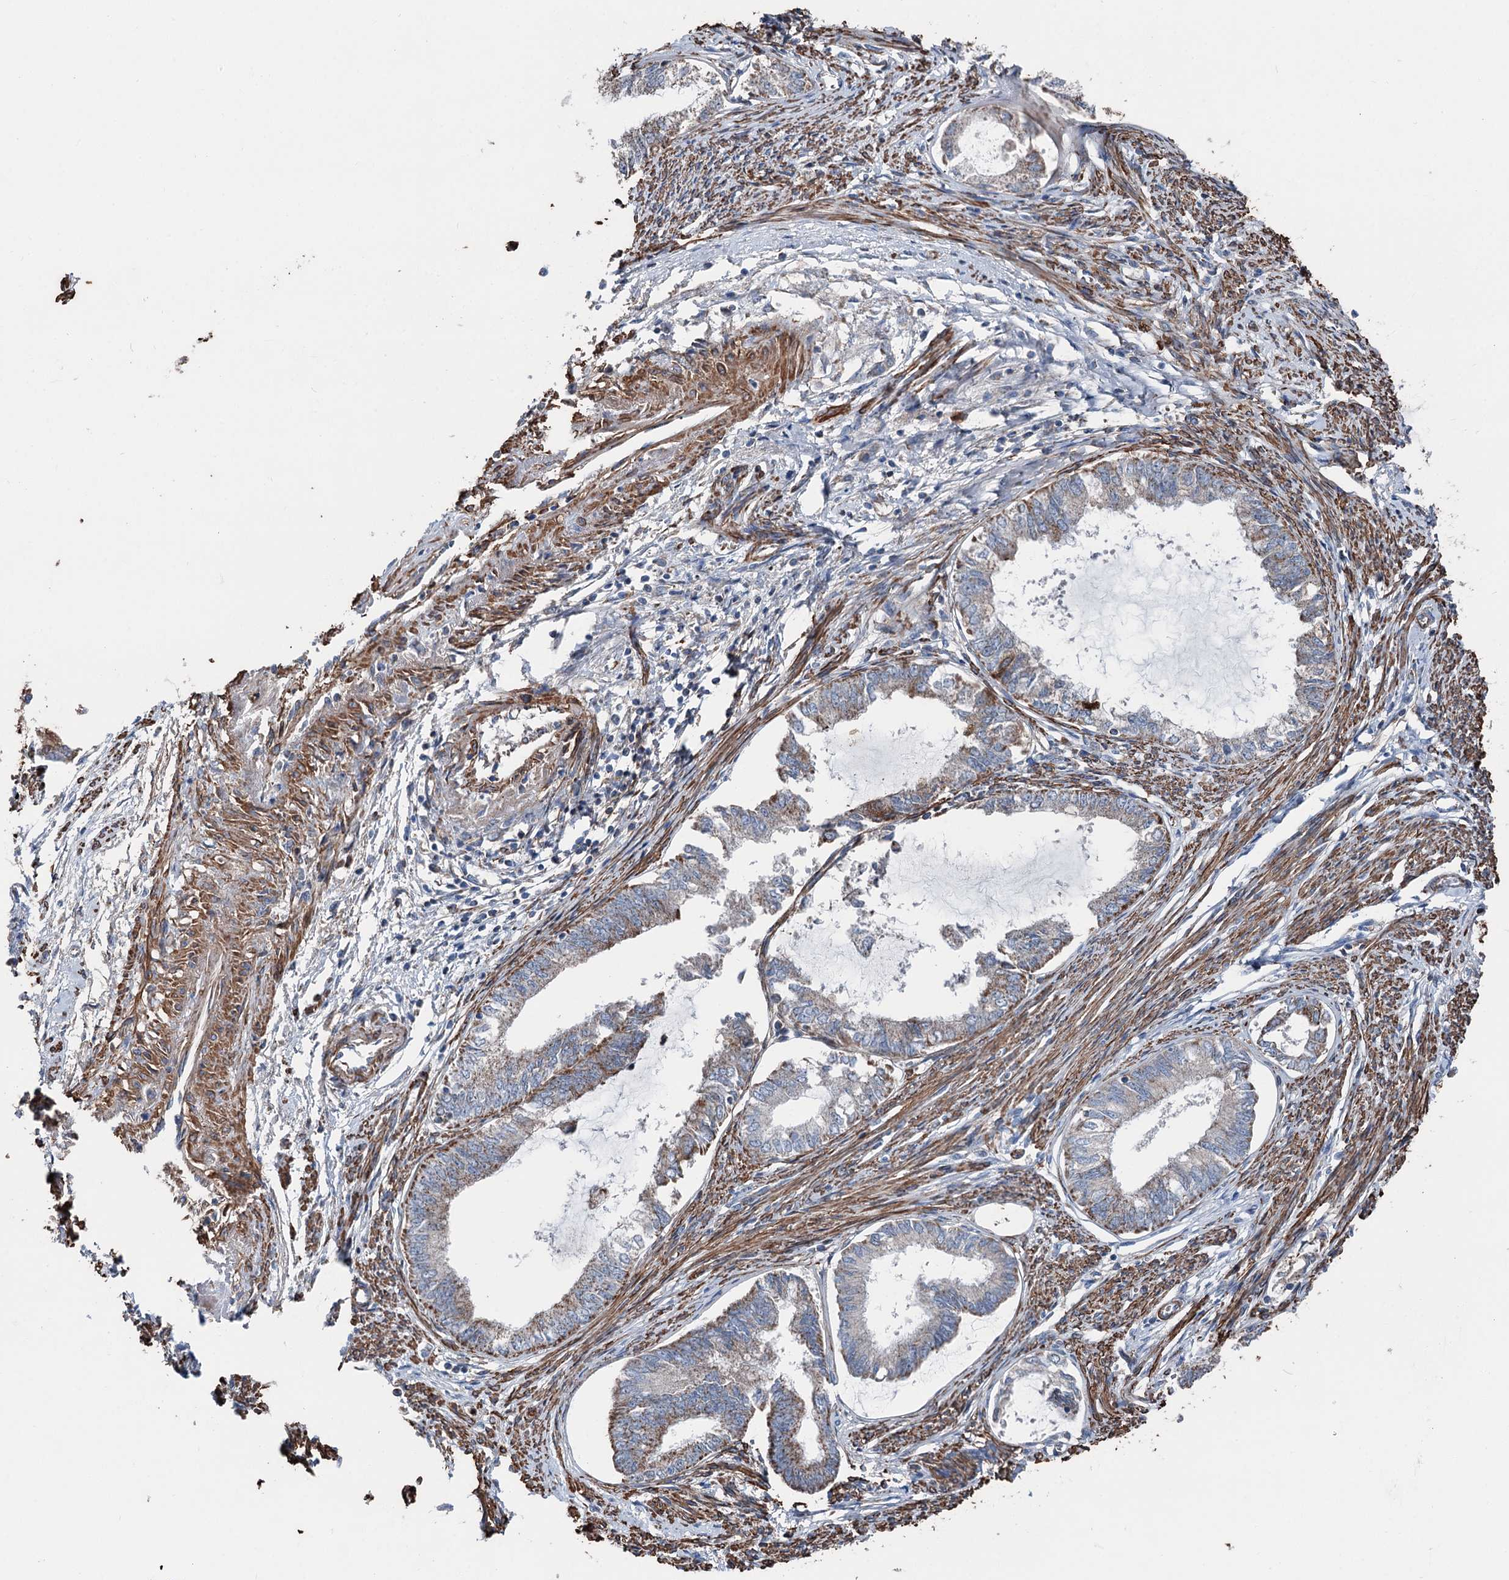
{"staining": {"intensity": "moderate", "quantity": "25%-75%", "location": "cytoplasmic/membranous"}, "tissue": "endometrial cancer", "cell_type": "Tumor cells", "image_type": "cancer", "snomed": [{"axis": "morphology", "description": "Adenocarcinoma, NOS"}, {"axis": "topography", "description": "Endometrium"}], "caption": "Moderate cytoplasmic/membranous protein expression is identified in approximately 25%-75% of tumor cells in endometrial adenocarcinoma.", "gene": "DDIAS", "patient": {"sex": "female", "age": 86}}